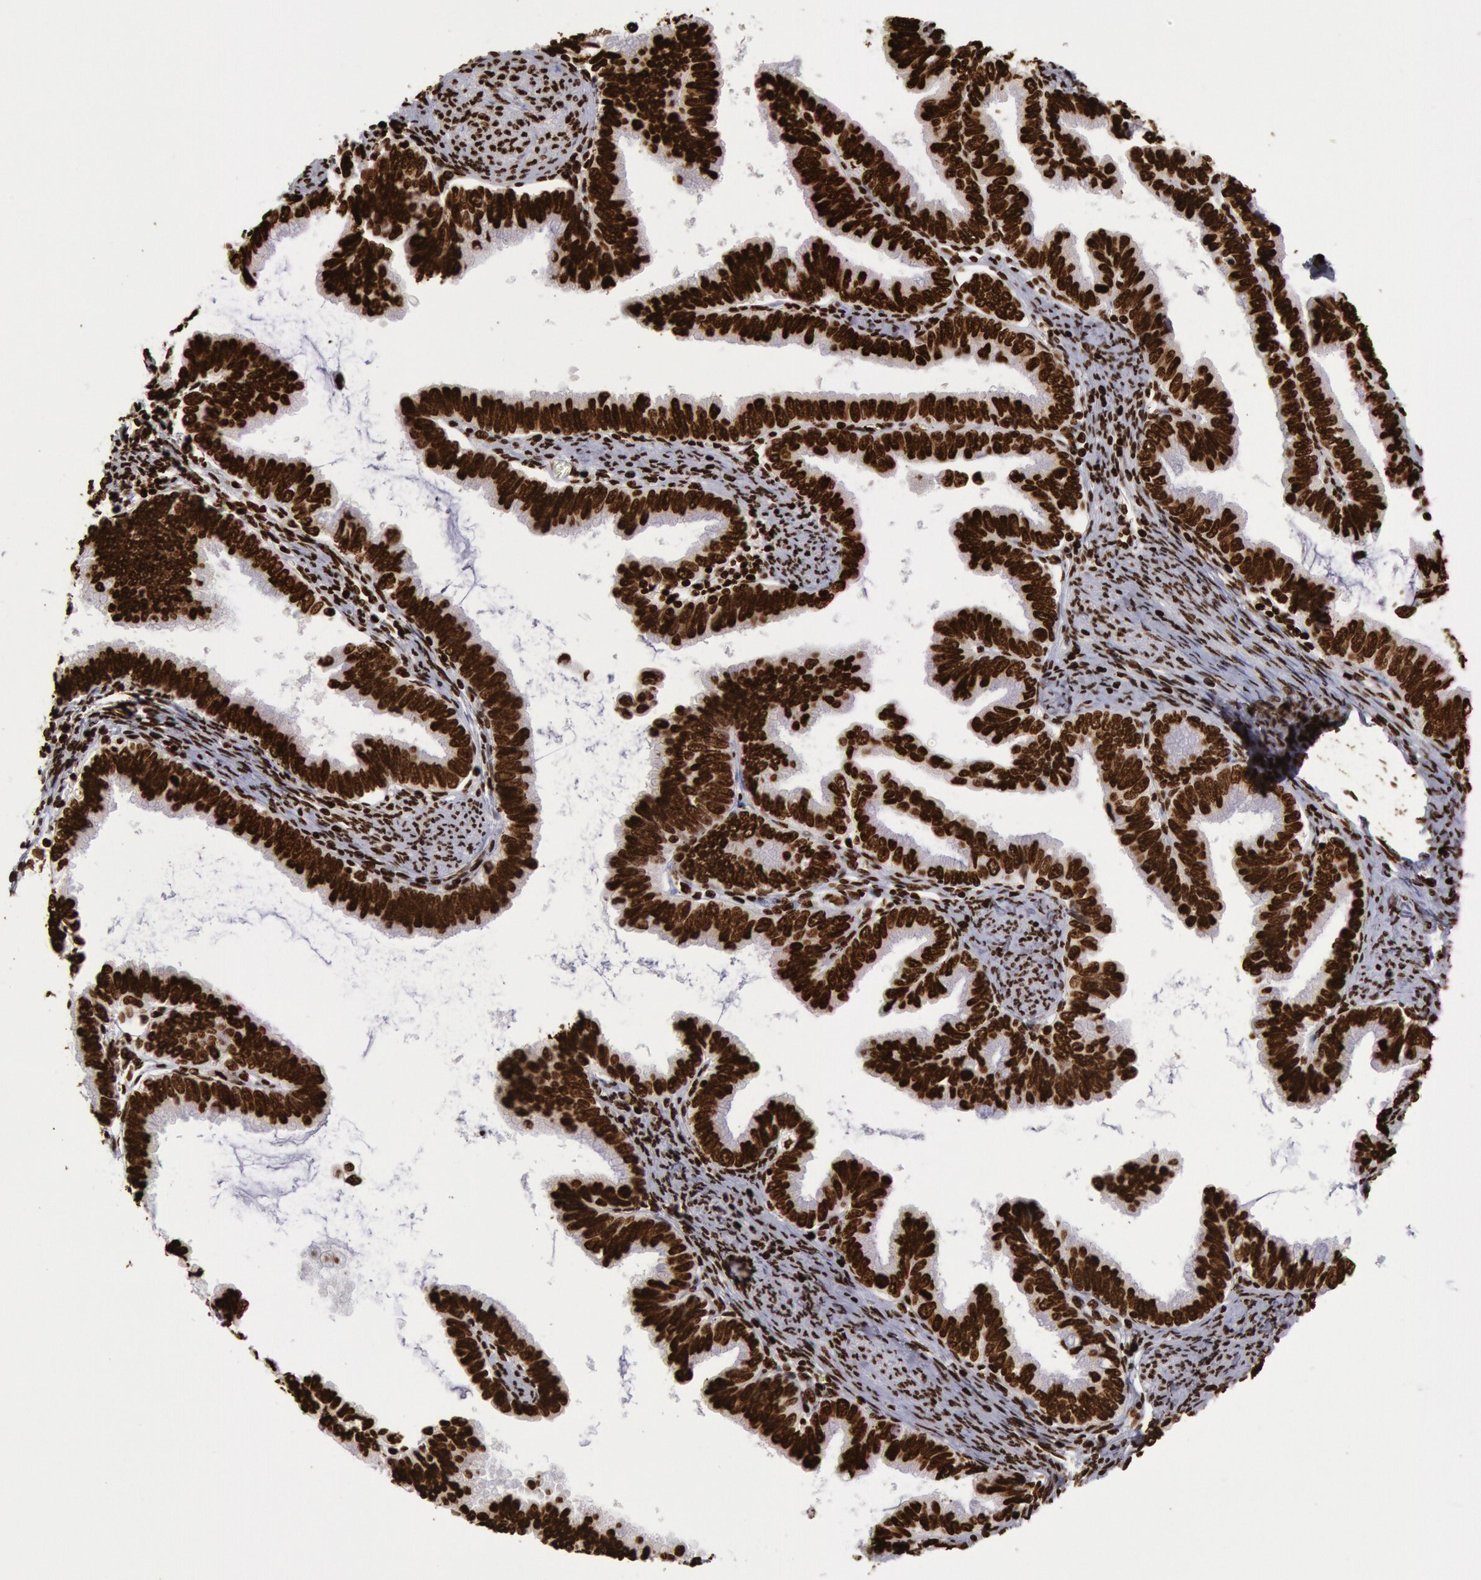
{"staining": {"intensity": "strong", "quantity": ">75%", "location": "nuclear"}, "tissue": "cervical cancer", "cell_type": "Tumor cells", "image_type": "cancer", "snomed": [{"axis": "morphology", "description": "Adenocarcinoma, NOS"}, {"axis": "topography", "description": "Cervix"}], "caption": "Human adenocarcinoma (cervical) stained for a protein (brown) demonstrates strong nuclear positive expression in about >75% of tumor cells.", "gene": "H3-4", "patient": {"sex": "female", "age": 49}}